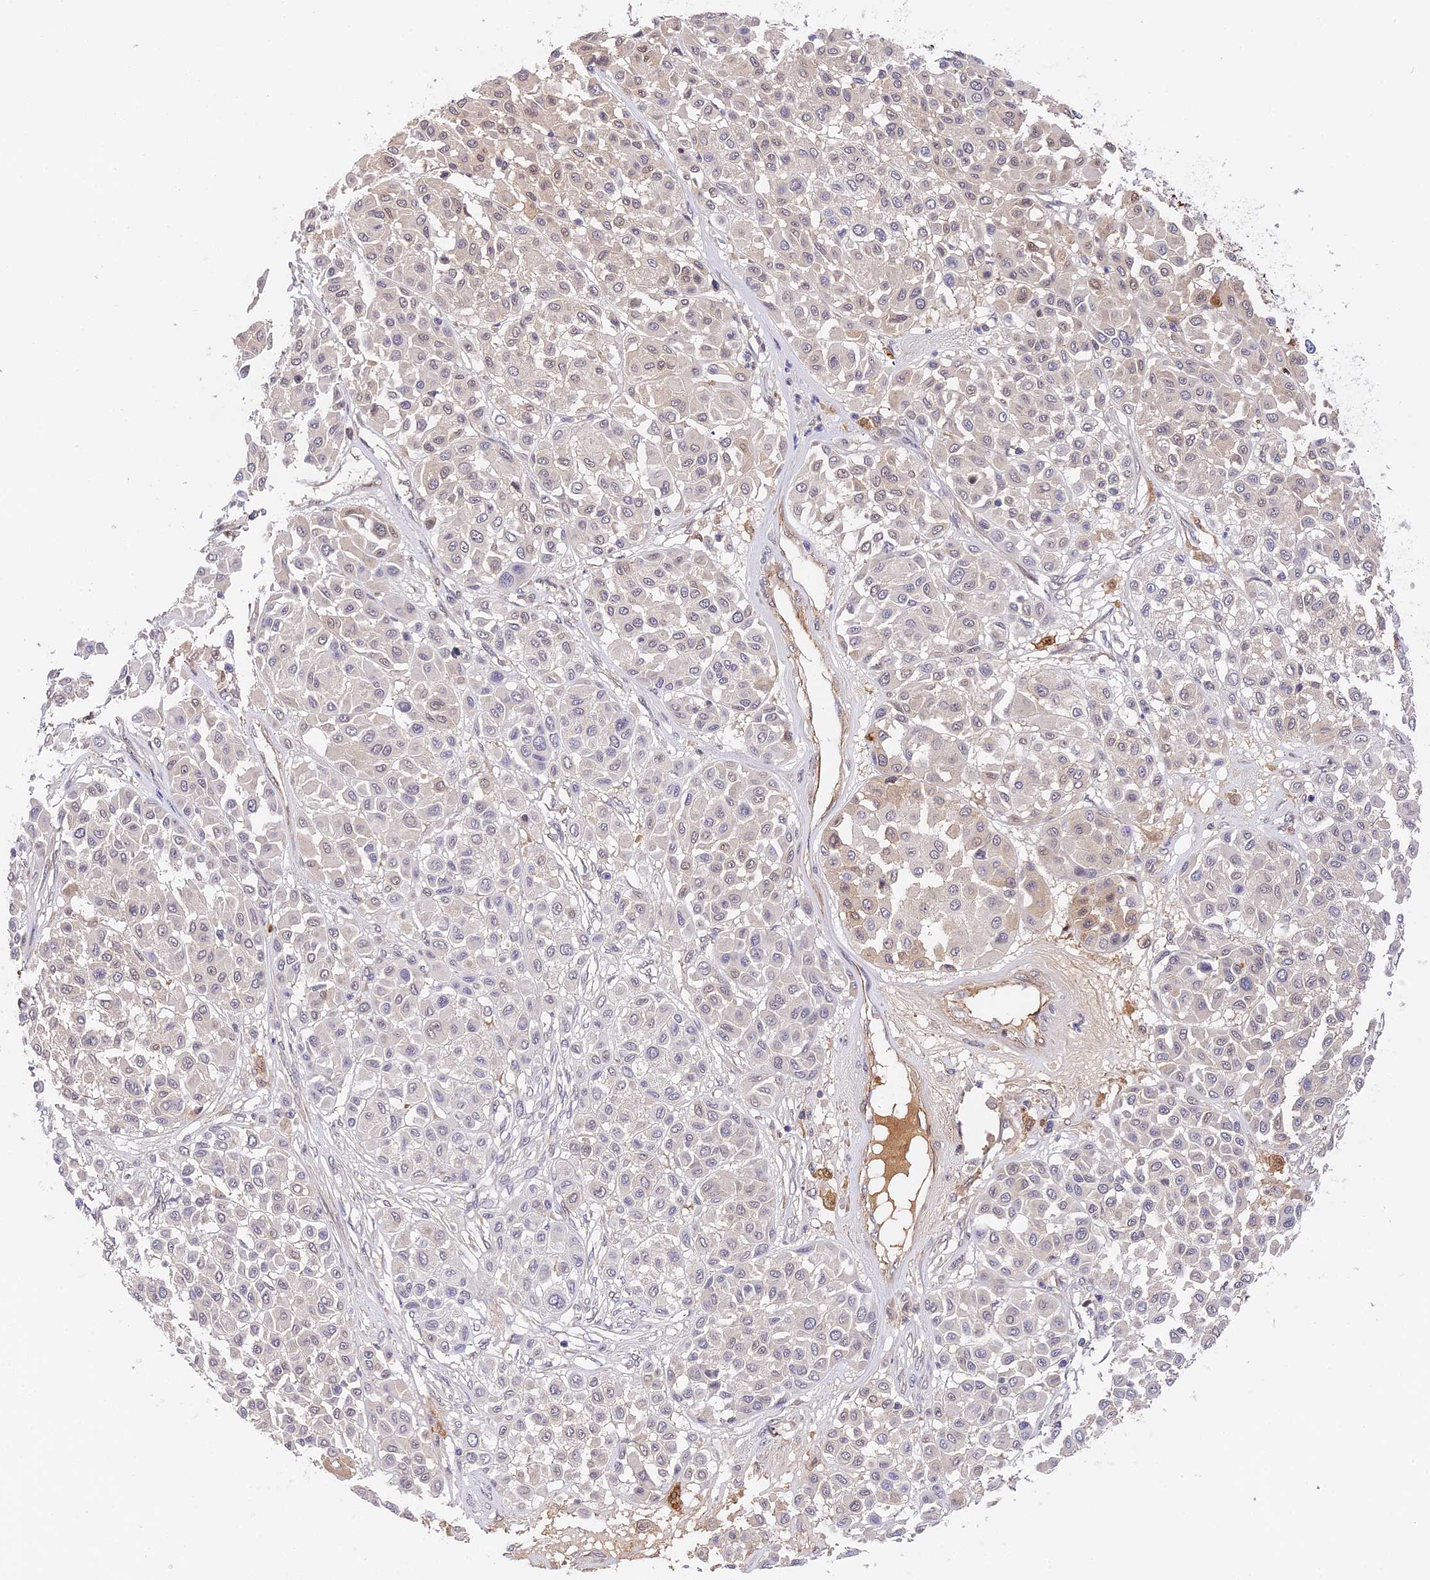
{"staining": {"intensity": "negative", "quantity": "none", "location": "none"}, "tissue": "melanoma", "cell_type": "Tumor cells", "image_type": "cancer", "snomed": [{"axis": "morphology", "description": "Malignant melanoma, Metastatic site"}, {"axis": "topography", "description": "Soft tissue"}], "caption": "The histopathology image demonstrates no staining of tumor cells in melanoma.", "gene": "IMPACT", "patient": {"sex": "male", "age": 41}}